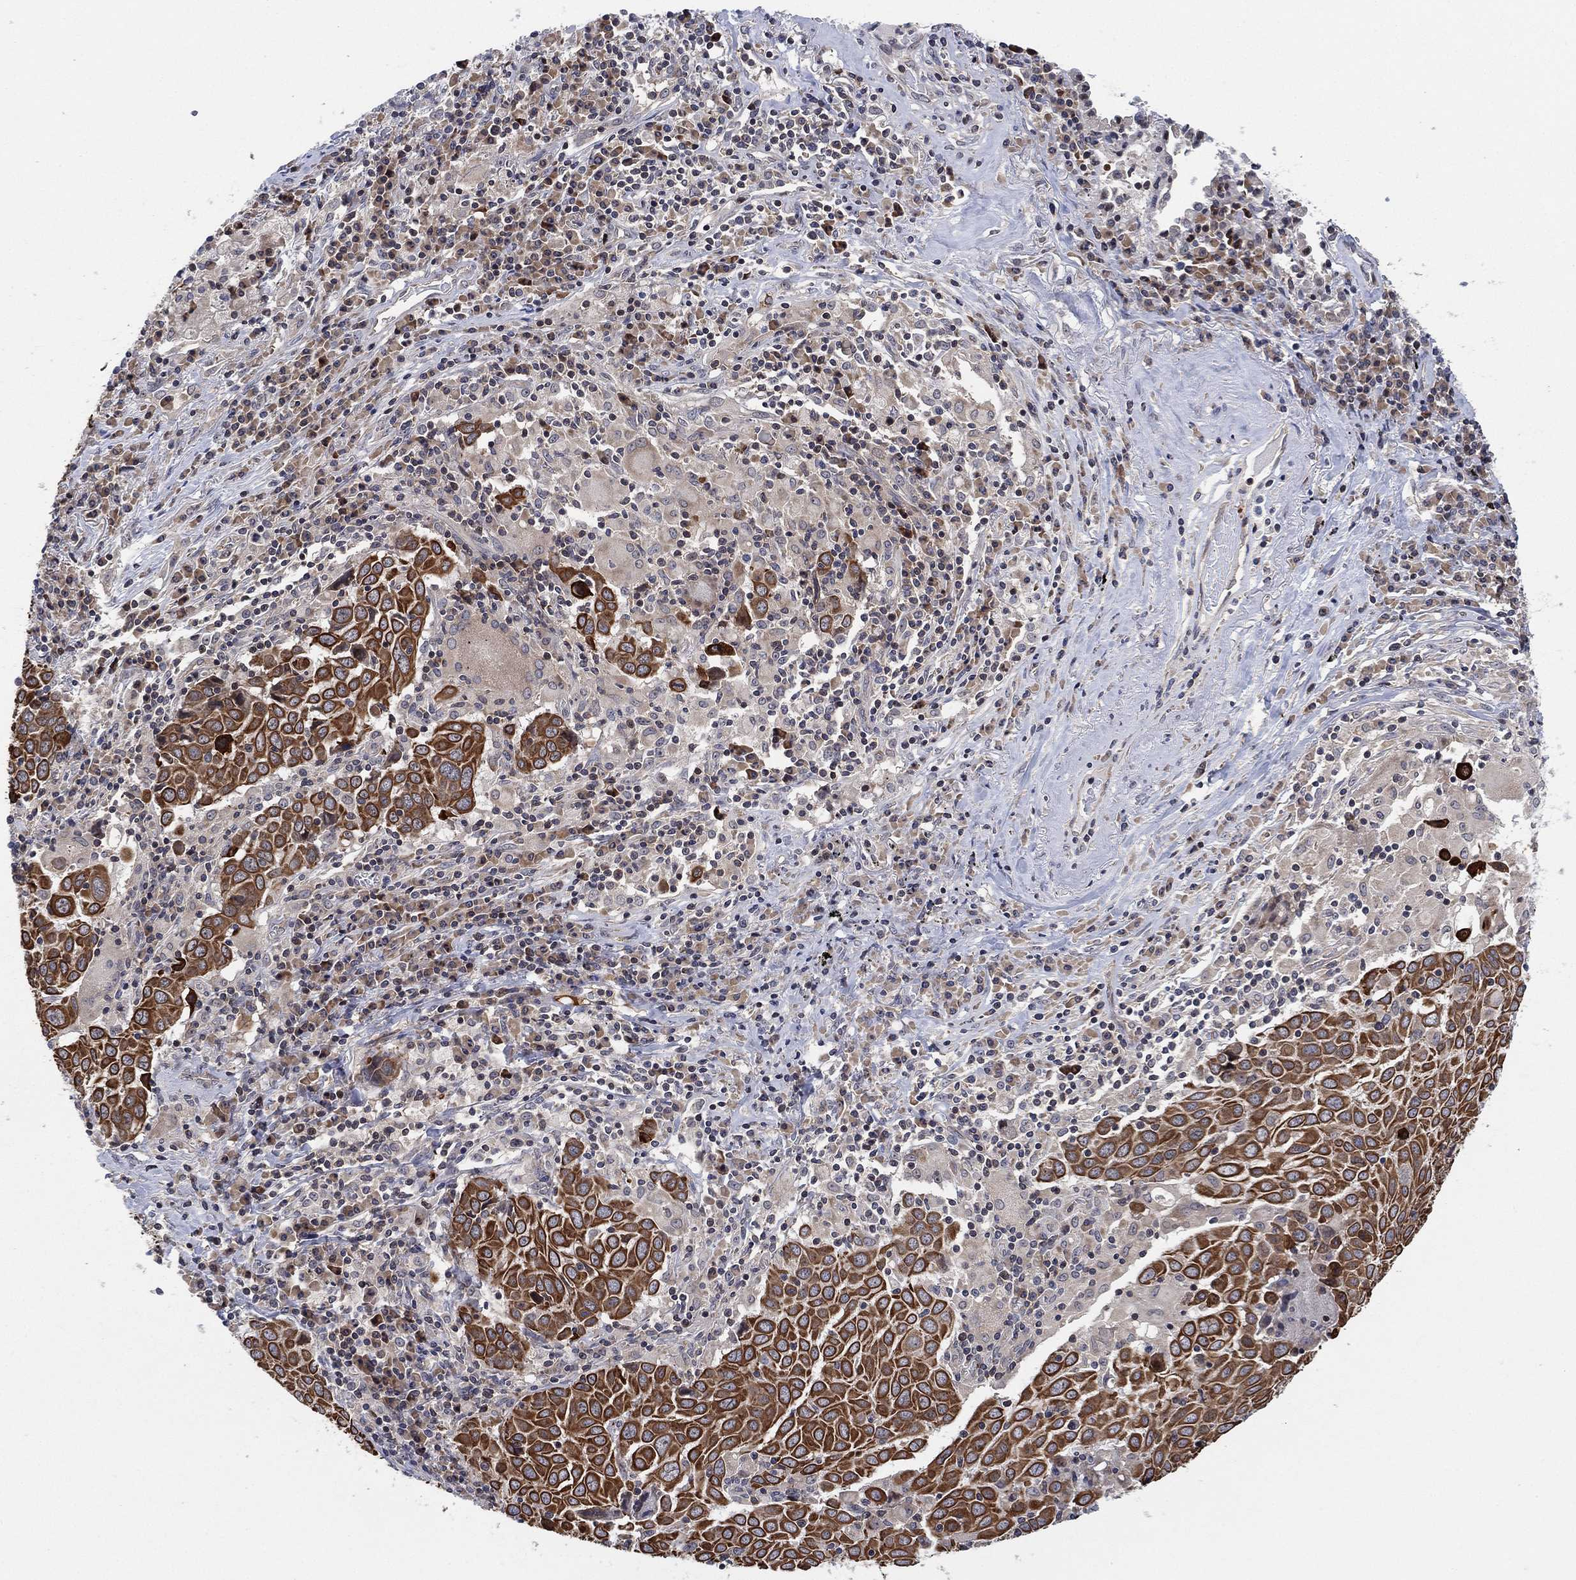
{"staining": {"intensity": "strong", "quantity": ">75%", "location": "cytoplasmic/membranous"}, "tissue": "lung cancer", "cell_type": "Tumor cells", "image_type": "cancer", "snomed": [{"axis": "morphology", "description": "Squamous cell carcinoma, NOS"}, {"axis": "topography", "description": "Lung"}], "caption": "Immunohistochemistry (IHC) staining of lung cancer, which demonstrates high levels of strong cytoplasmic/membranous expression in approximately >75% of tumor cells indicating strong cytoplasmic/membranous protein expression. The staining was performed using DAB (brown) for protein detection and nuclei were counterstained in hematoxylin (blue).", "gene": "TMCO1", "patient": {"sex": "male", "age": 57}}